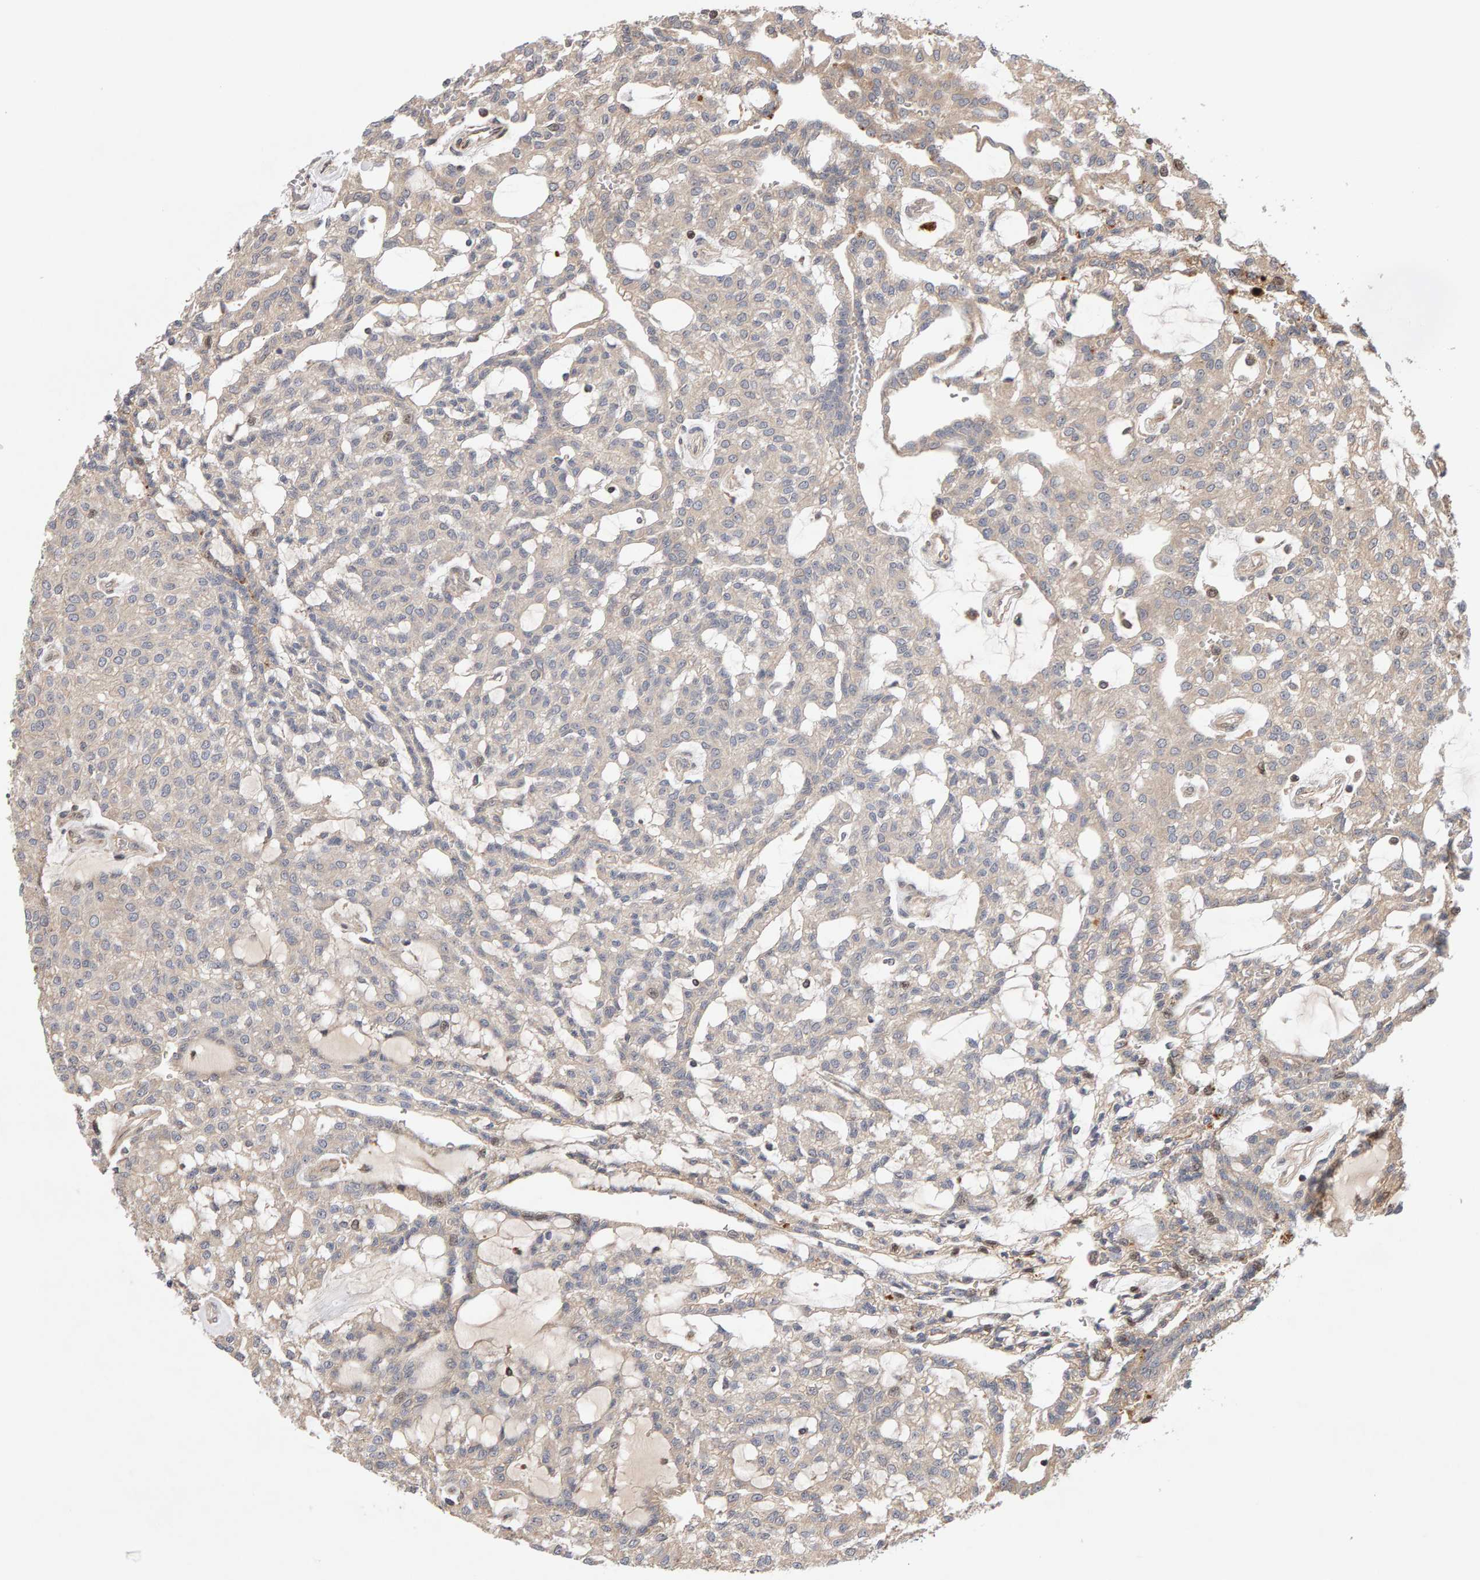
{"staining": {"intensity": "weak", "quantity": "<25%", "location": "cytoplasmic/membranous"}, "tissue": "renal cancer", "cell_type": "Tumor cells", "image_type": "cancer", "snomed": [{"axis": "morphology", "description": "Adenocarcinoma, NOS"}, {"axis": "topography", "description": "Kidney"}], "caption": "Protein analysis of renal cancer displays no significant staining in tumor cells. (DAB (3,3'-diaminobenzidine) immunohistochemistry (IHC) with hematoxylin counter stain).", "gene": "LZTS1", "patient": {"sex": "male", "age": 63}}